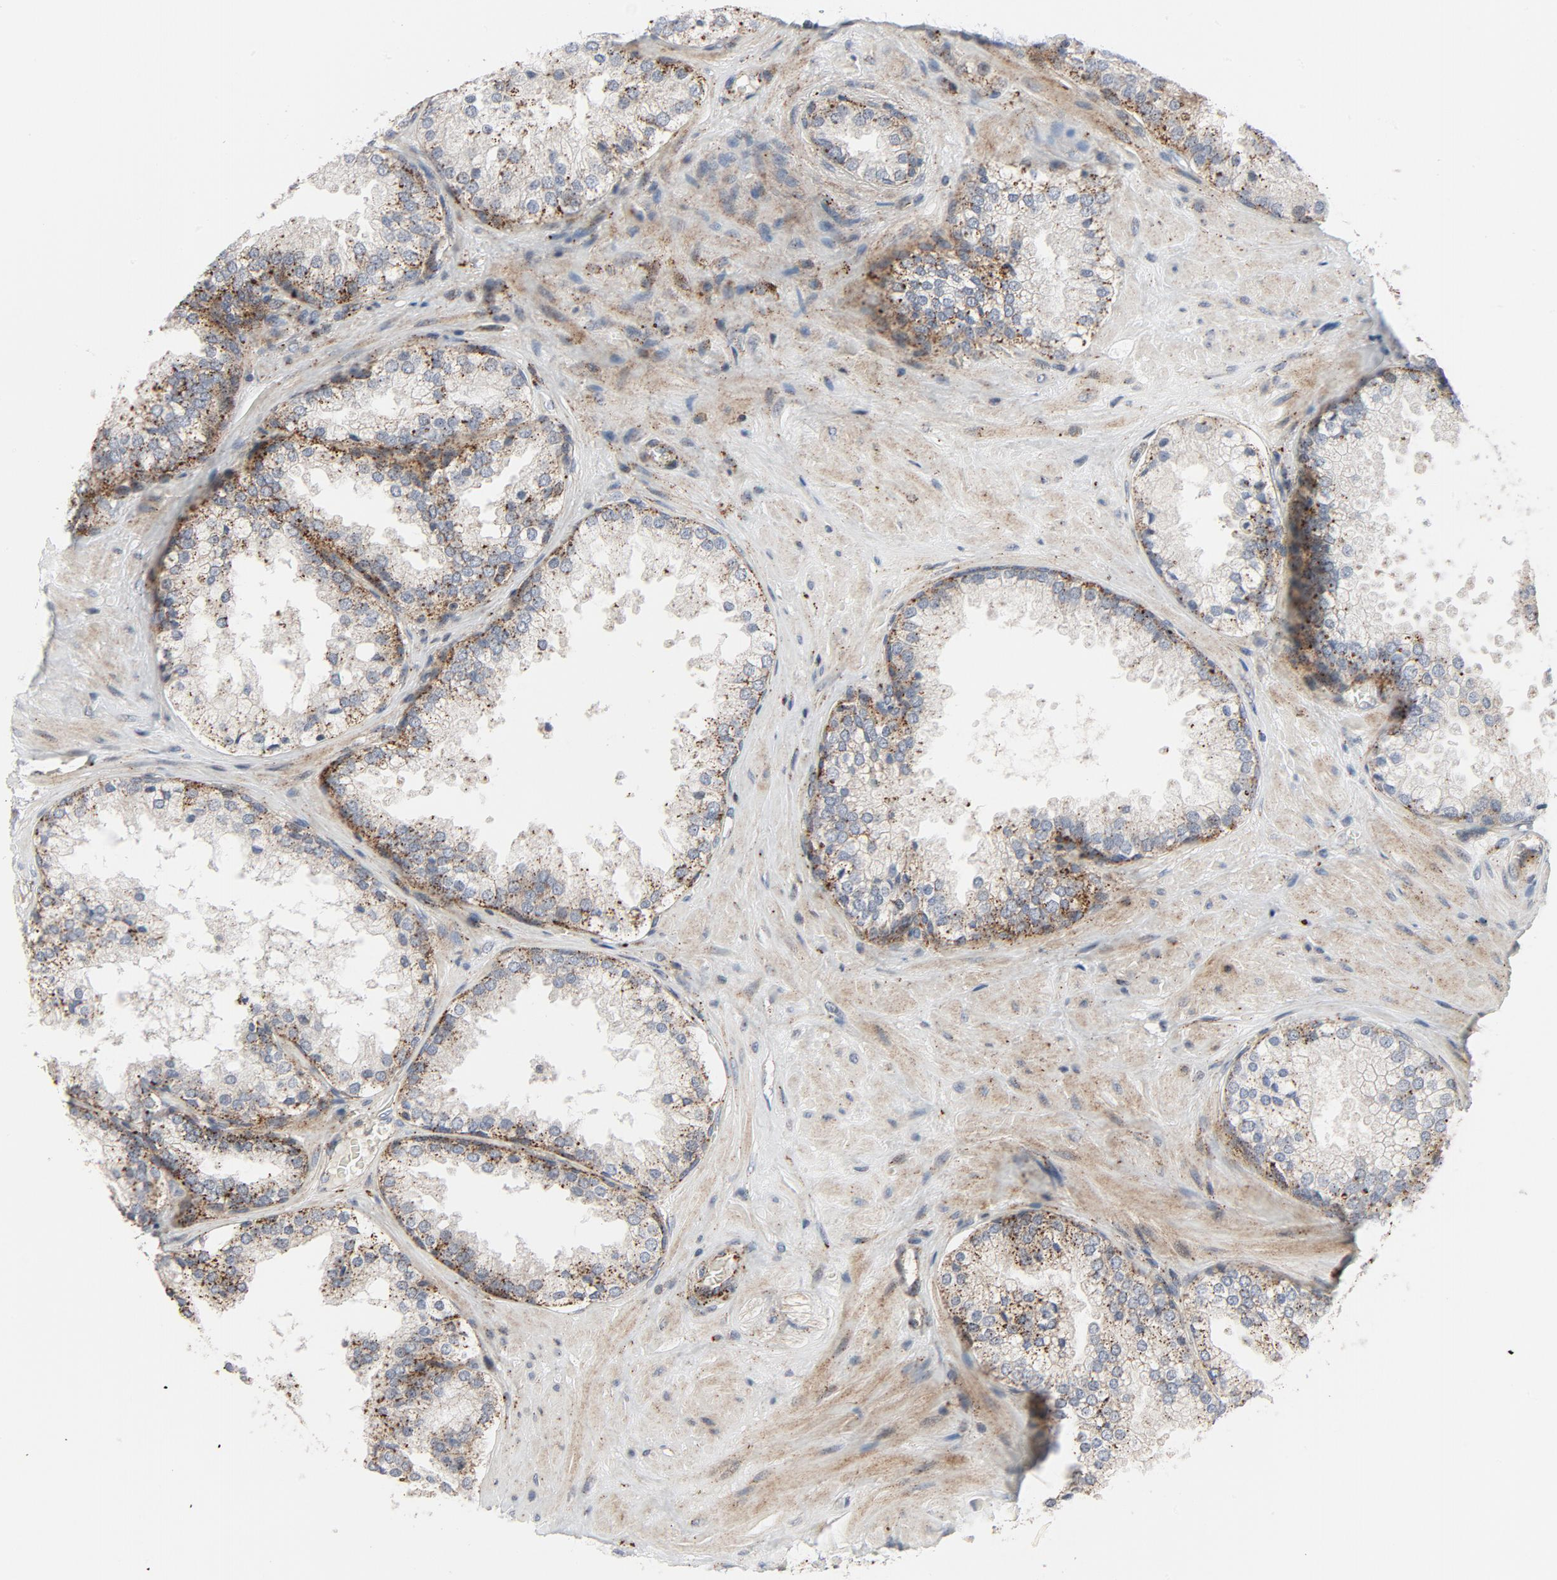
{"staining": {"intensity": "strong", "quantity": ">75%", "location": "cytoplasmic/membranous"}, "tissue": "prostate cancer", "cell_type": "Tumor cells", "image_type": "cancer", "snomed": [{"axis": "morphology", "description": "Adenocarcinoma, High grade"}, {"axis": "topography", "description": "Prostate"}], "caption": "IHC of human high-grade adenocarcinoma (prostate) displays high levels of strong cytoplasmic/membranous positivity in about >75% of tumor cells.", "gene": "AKT2", "patient": {"sex": "male", "age": 70}}